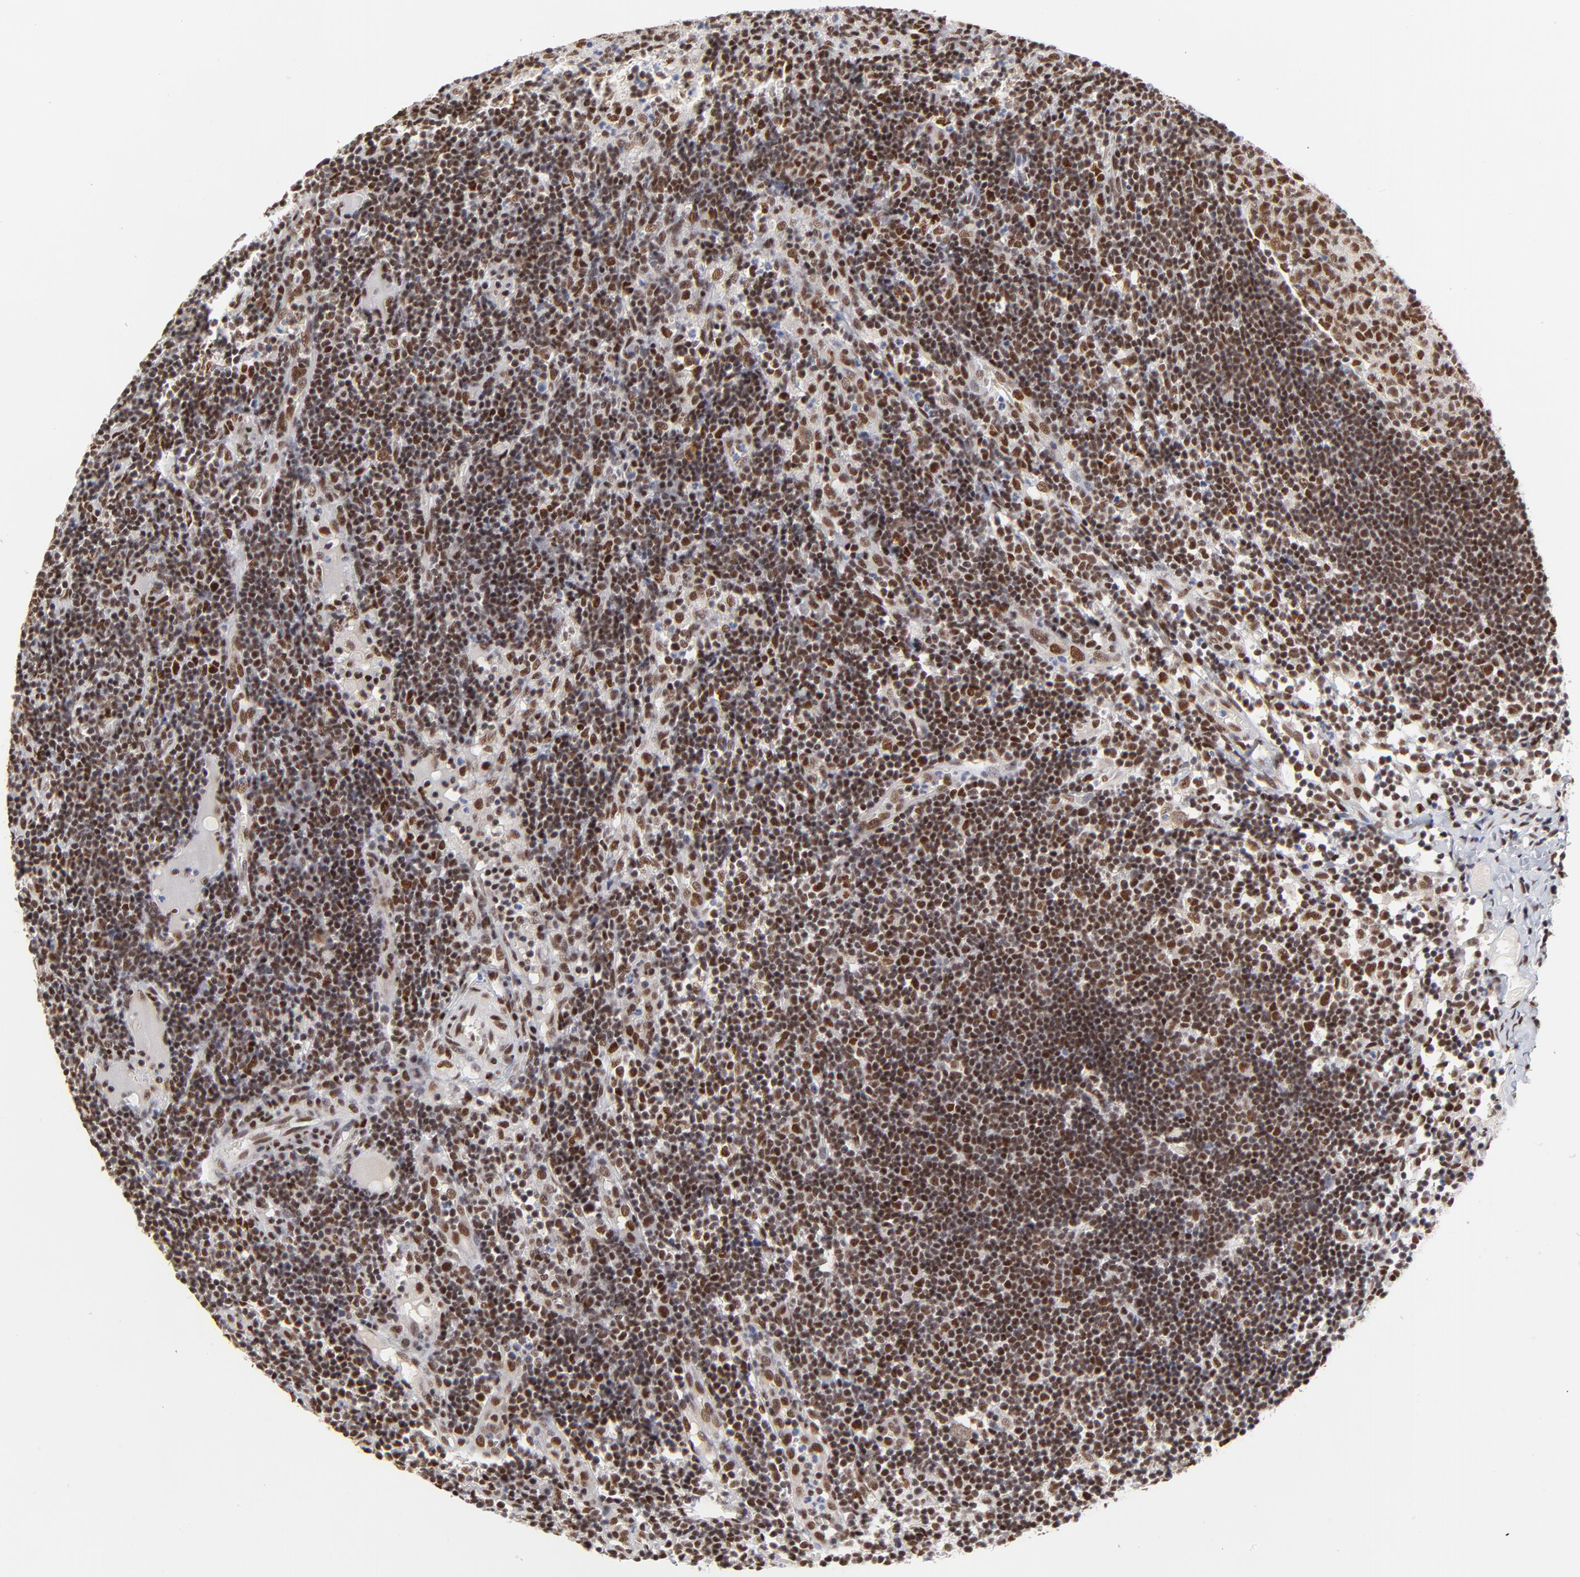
{"staining": {"intensity": "strong", "quantity": ">75%", "location": "nuclear"}, "tissue": "lymph node", "cell_type": "Germinal center cells", "image_type": "normal", "snomed": [{"axis": "morphology", "description": "Normal tissue, NOS"}, {"axis": "morphology", "description": "Inflammation, NOS"}, {"axis": "topography", "description": "Lymph node"}, {"axis": "topography", "description": "Salivary gland"}], "caption": "Immunohistochemical staining of unremarkable human lymph node shows strong nuclear protein staining in about >75% of germinal center cells. The staining was performed using DAB (3,3'-diaminobenzidine), with brown indicating positive protein expression. Nuclei are stained blue with hematoxylin.", "gene": "ZMYM3", "patient": {"sex": "male", "age": 3}}